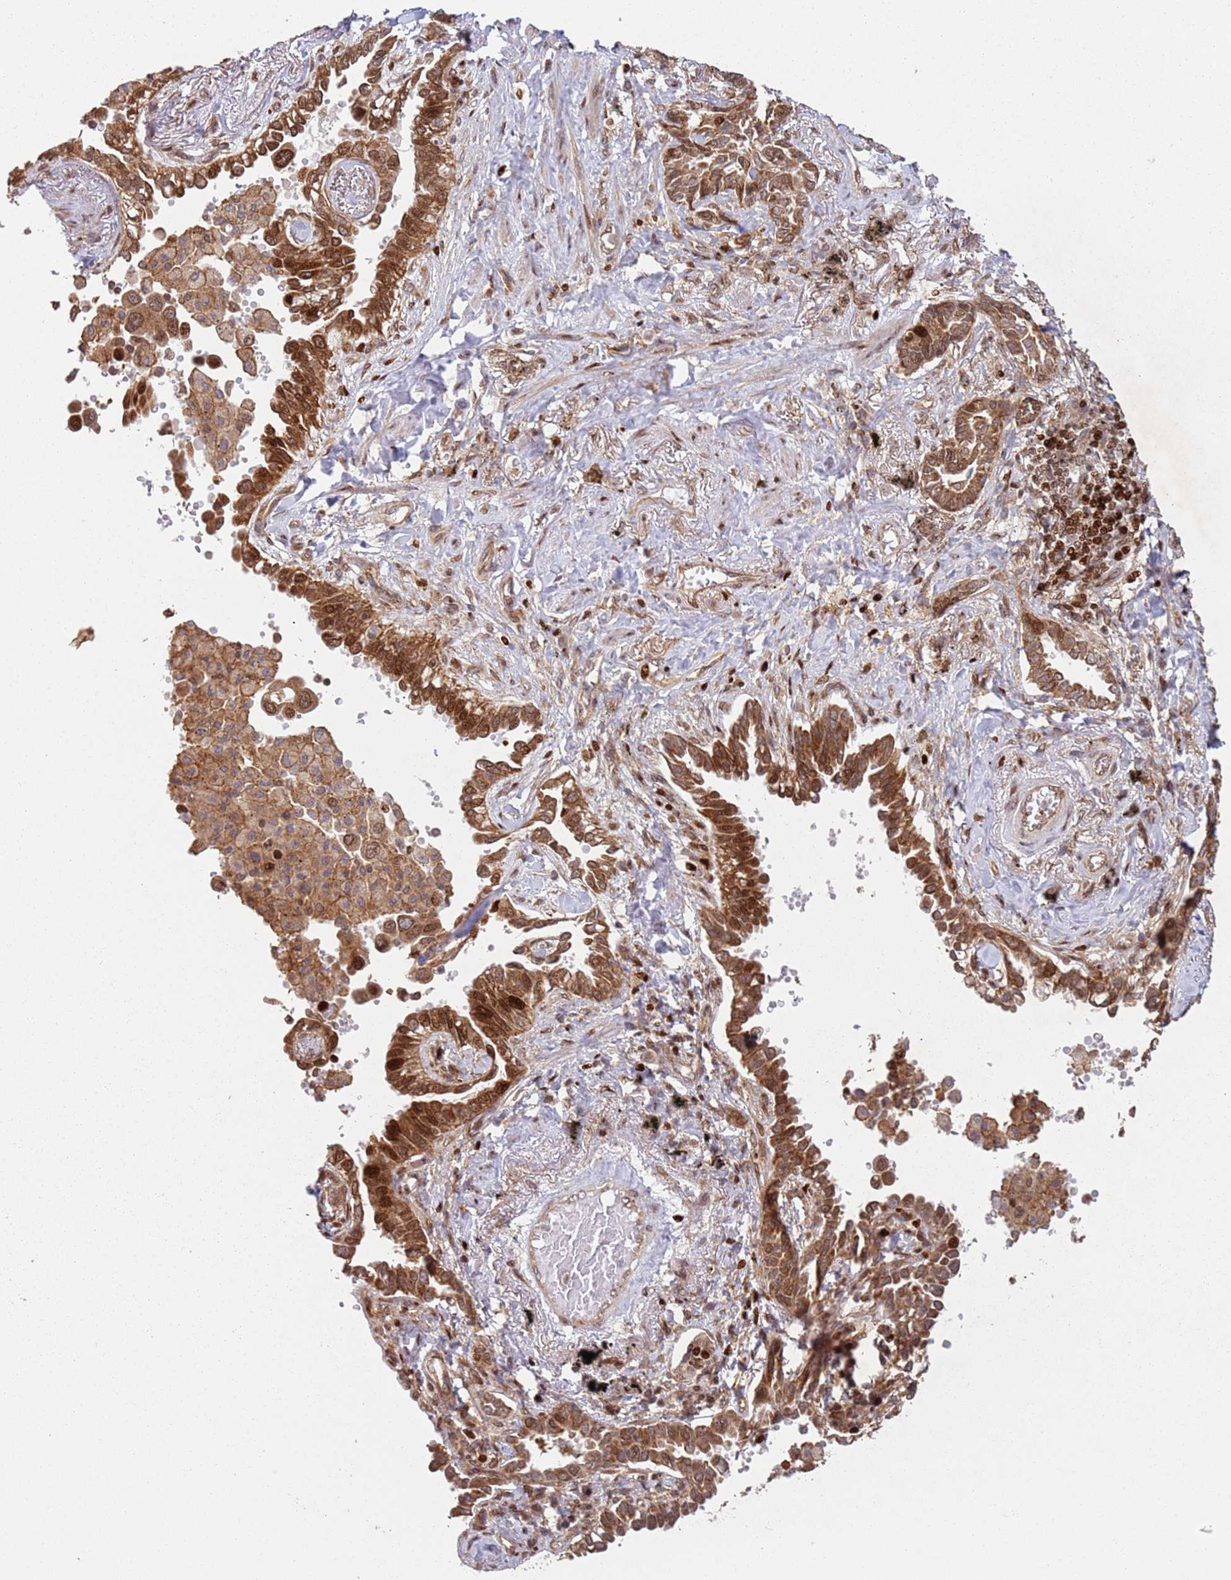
{"staining": {"intensity": "strong", "quantity": ">75%", "location": "cytoplasmic/membranous,nuclear"}, "tissue": "lung cancer", "cell_type": "Tumor cells", "image_type": "cancer", "snomed": [{"axis": "morphology", "description": "Adenocarcinoma, NOS"}, {"axis": "topography", "description": "Lung"}], "caption": "Immunohistochemistry (IHC) of human lung cancer (adenocarcinoma) reveals high levels of strong cytoplasmic/membranous and nuclear staining in about >75% of tumor cells.", "gene": "HNRNPLL", "patient": {"sex": "male", "age": 67}}